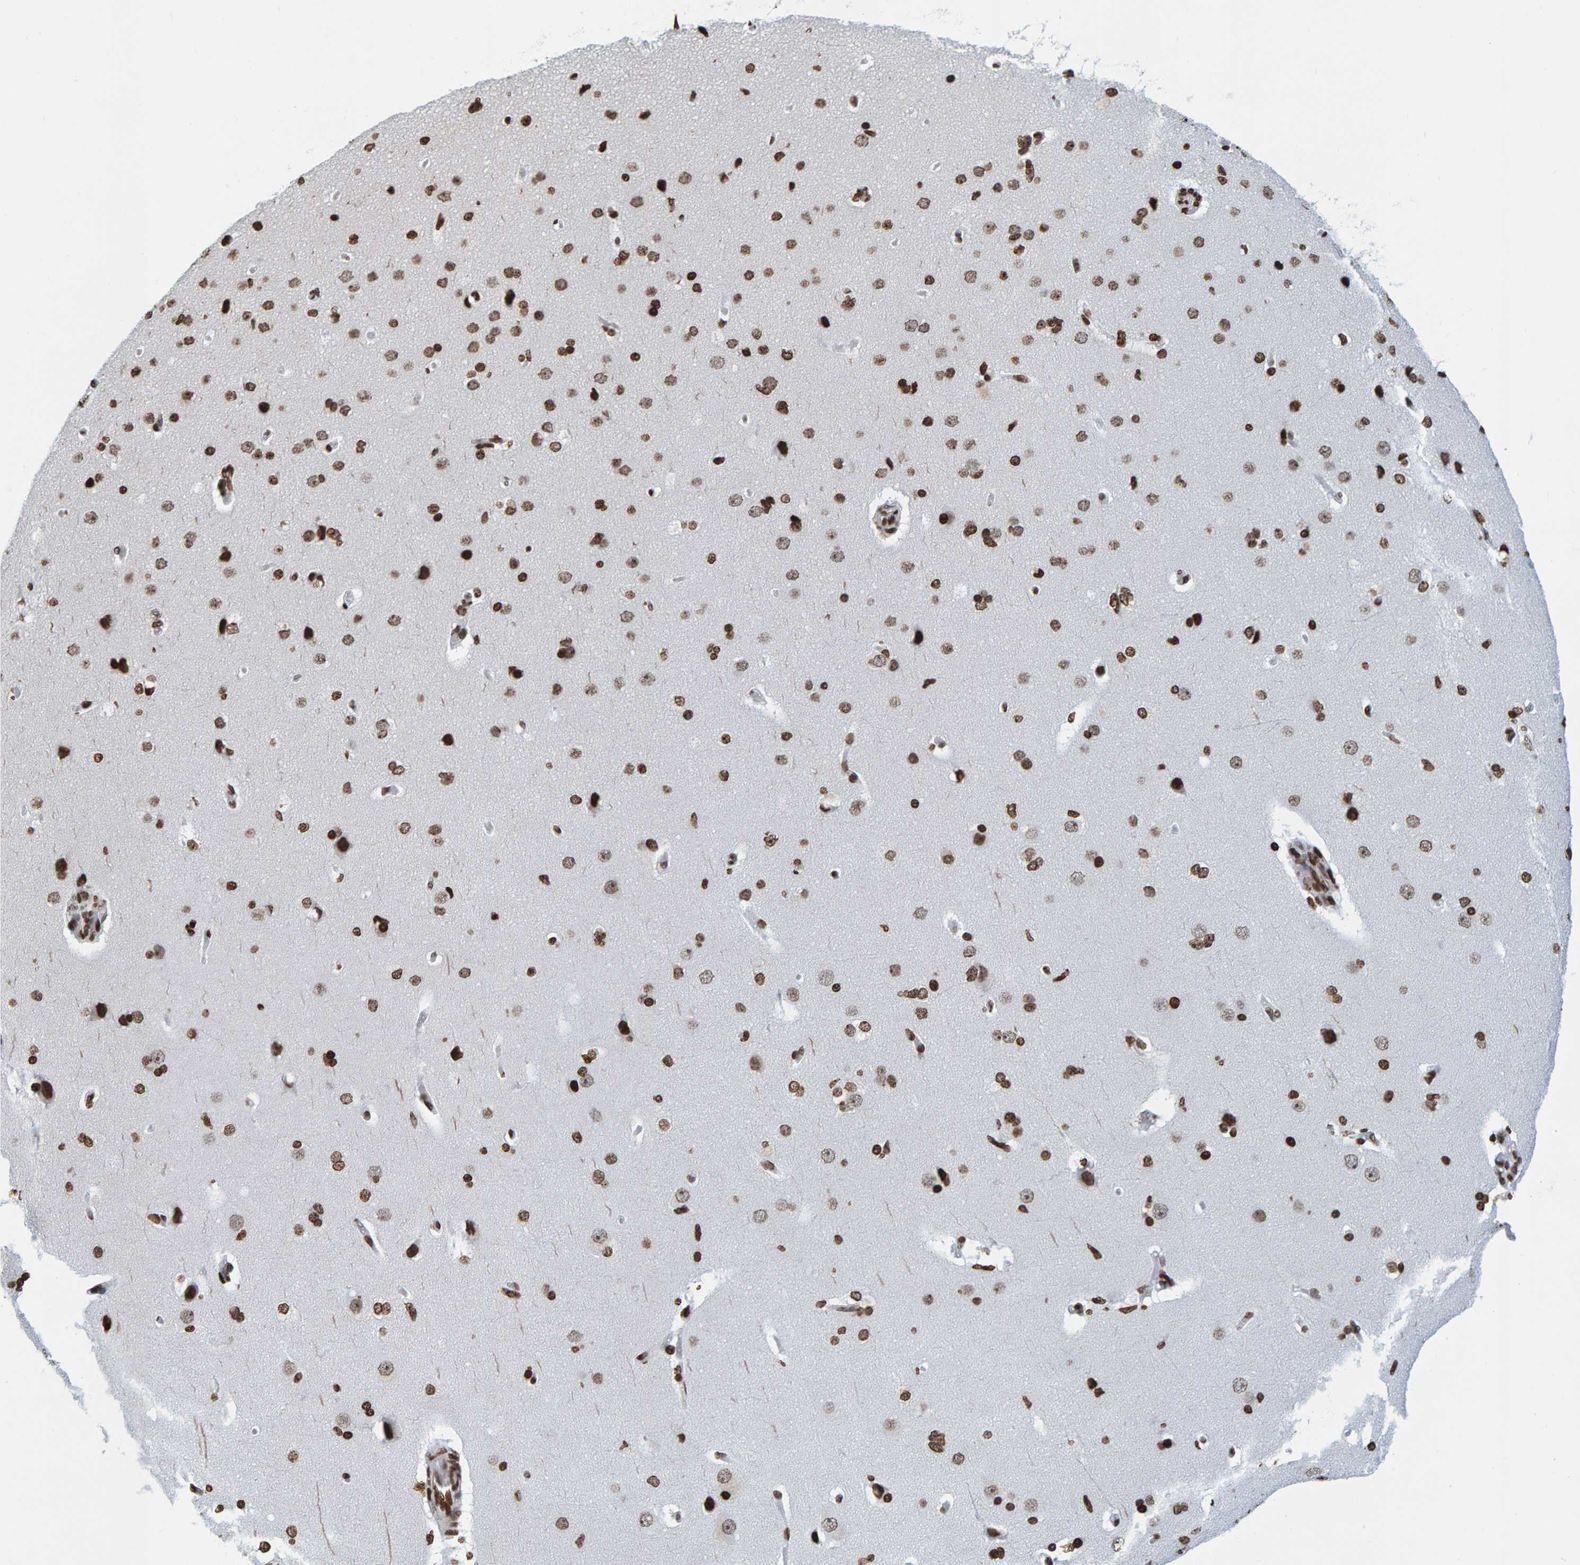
{"staining": {"intensity": "moderate", "quantity": ">75%", "location": "nuclear"}, "tissue": "cerebral cortex", "cell_type": "Endothelial cells", "image_type": "normal", "snomed": [{"axis": "morphology", "description": "Normal tissue, NOS"}, {"axis": "topography", "description": "Cerebral cortex"}], "caption": "Immunohistochemistry (IHC) staining of unremarkable cerebral cortex, which demonstrates medium levels of moderate nuclear expression in approximately >75% of endothelial cells indicating moderate nuclear protein expression. The staining was performed using DAB (3,3'-diaminobenzidine) (brown) for protein detection and nuclei were counterstained in hematoxylin (blue).", "gene": "BRF2", "patient": {"sex": "male", "age": 62}}